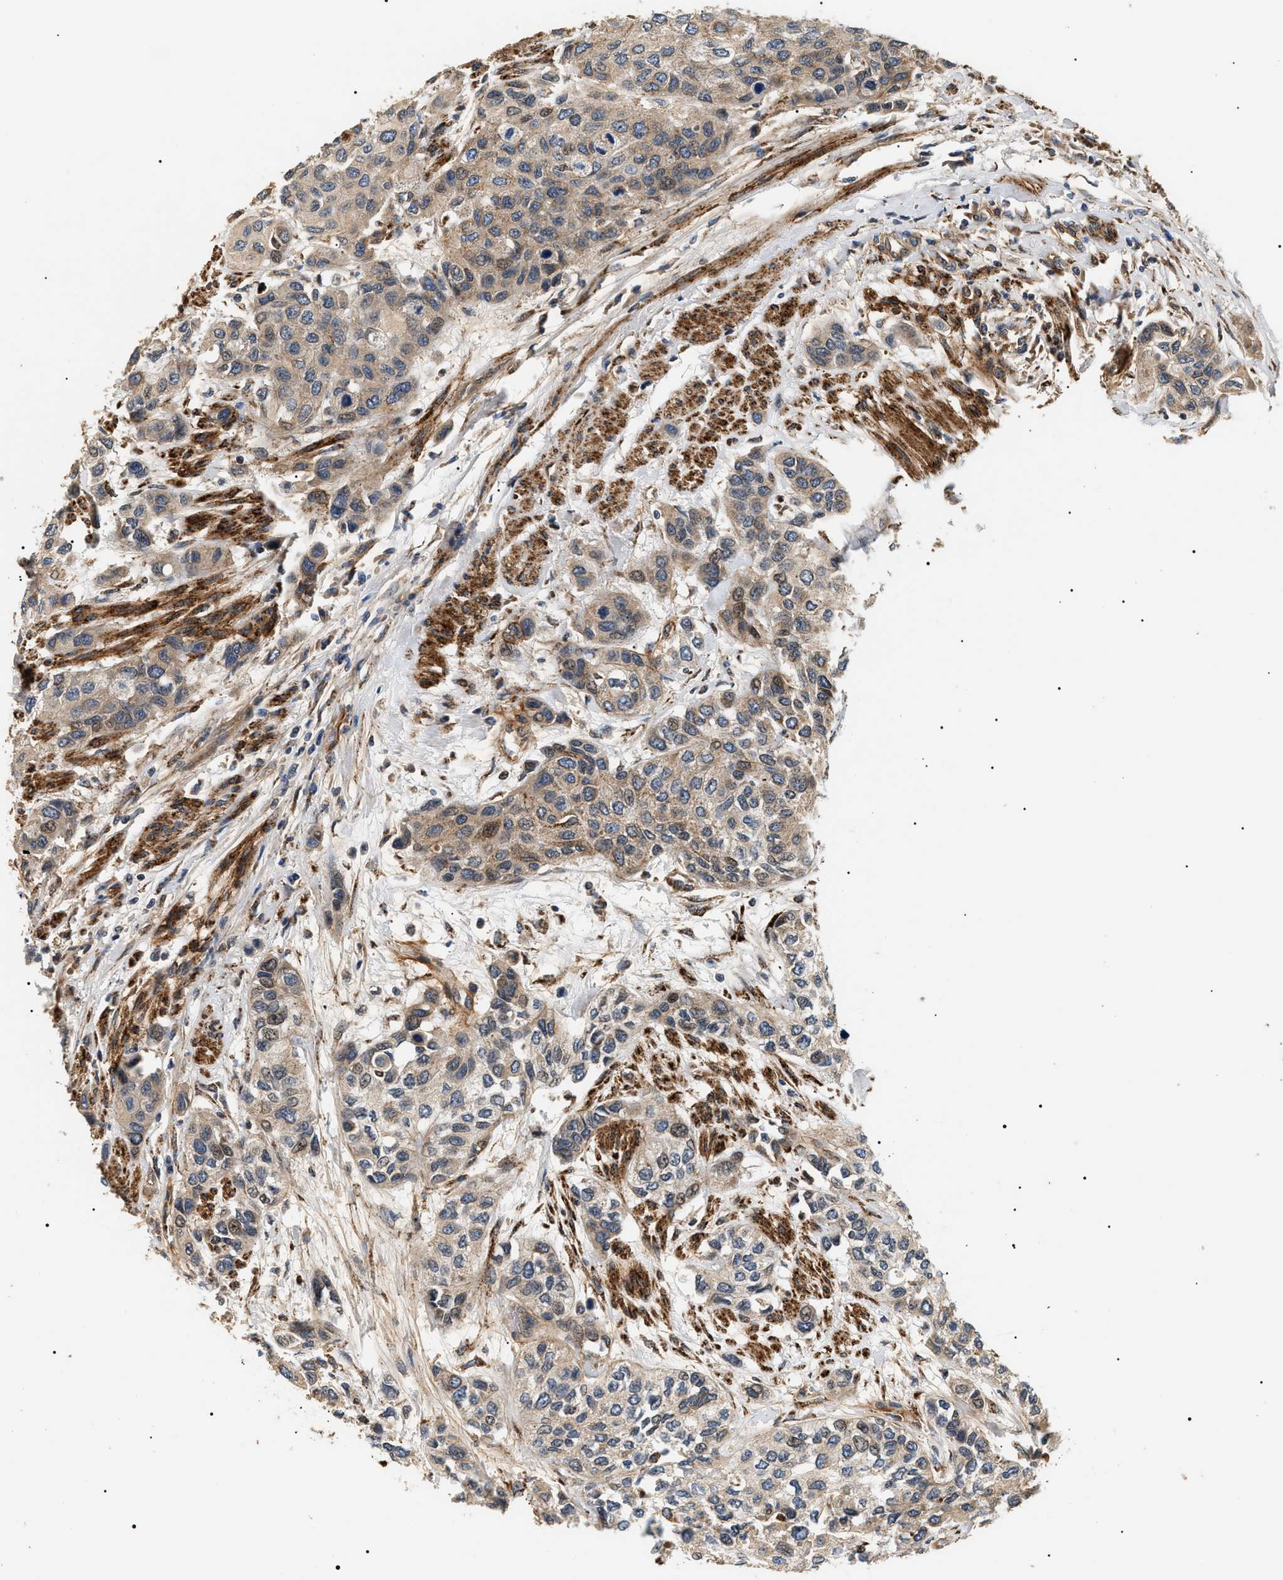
{"staining": {"intensity": "weak", "quantity": ">75%", "location": "cytoplasmic/membranous,nuclear"}, "tissue": "urothelial cancer", "cell_type": "Tumor cells", "image_type": "cancer", "snomed": [{"axis": "morphology", "description": "Urothelial carcinoma, High grade"}, {"axis": "topography", "description": "Urinary bladder"}], "caption": "Protein expression by immunohistochemistry (IHC) displays weak cytoplasmic/membranous and nuclear expression in about >75% of tumor cells in high-grade urothelial carcinoma. The staining is performed using DAB brown chromogen to label protein expression. The nuclei are counter-stained blue using hematoxylin.", "gene": "ZBTB26", "patient": {"sex": "female", "age": 56}}